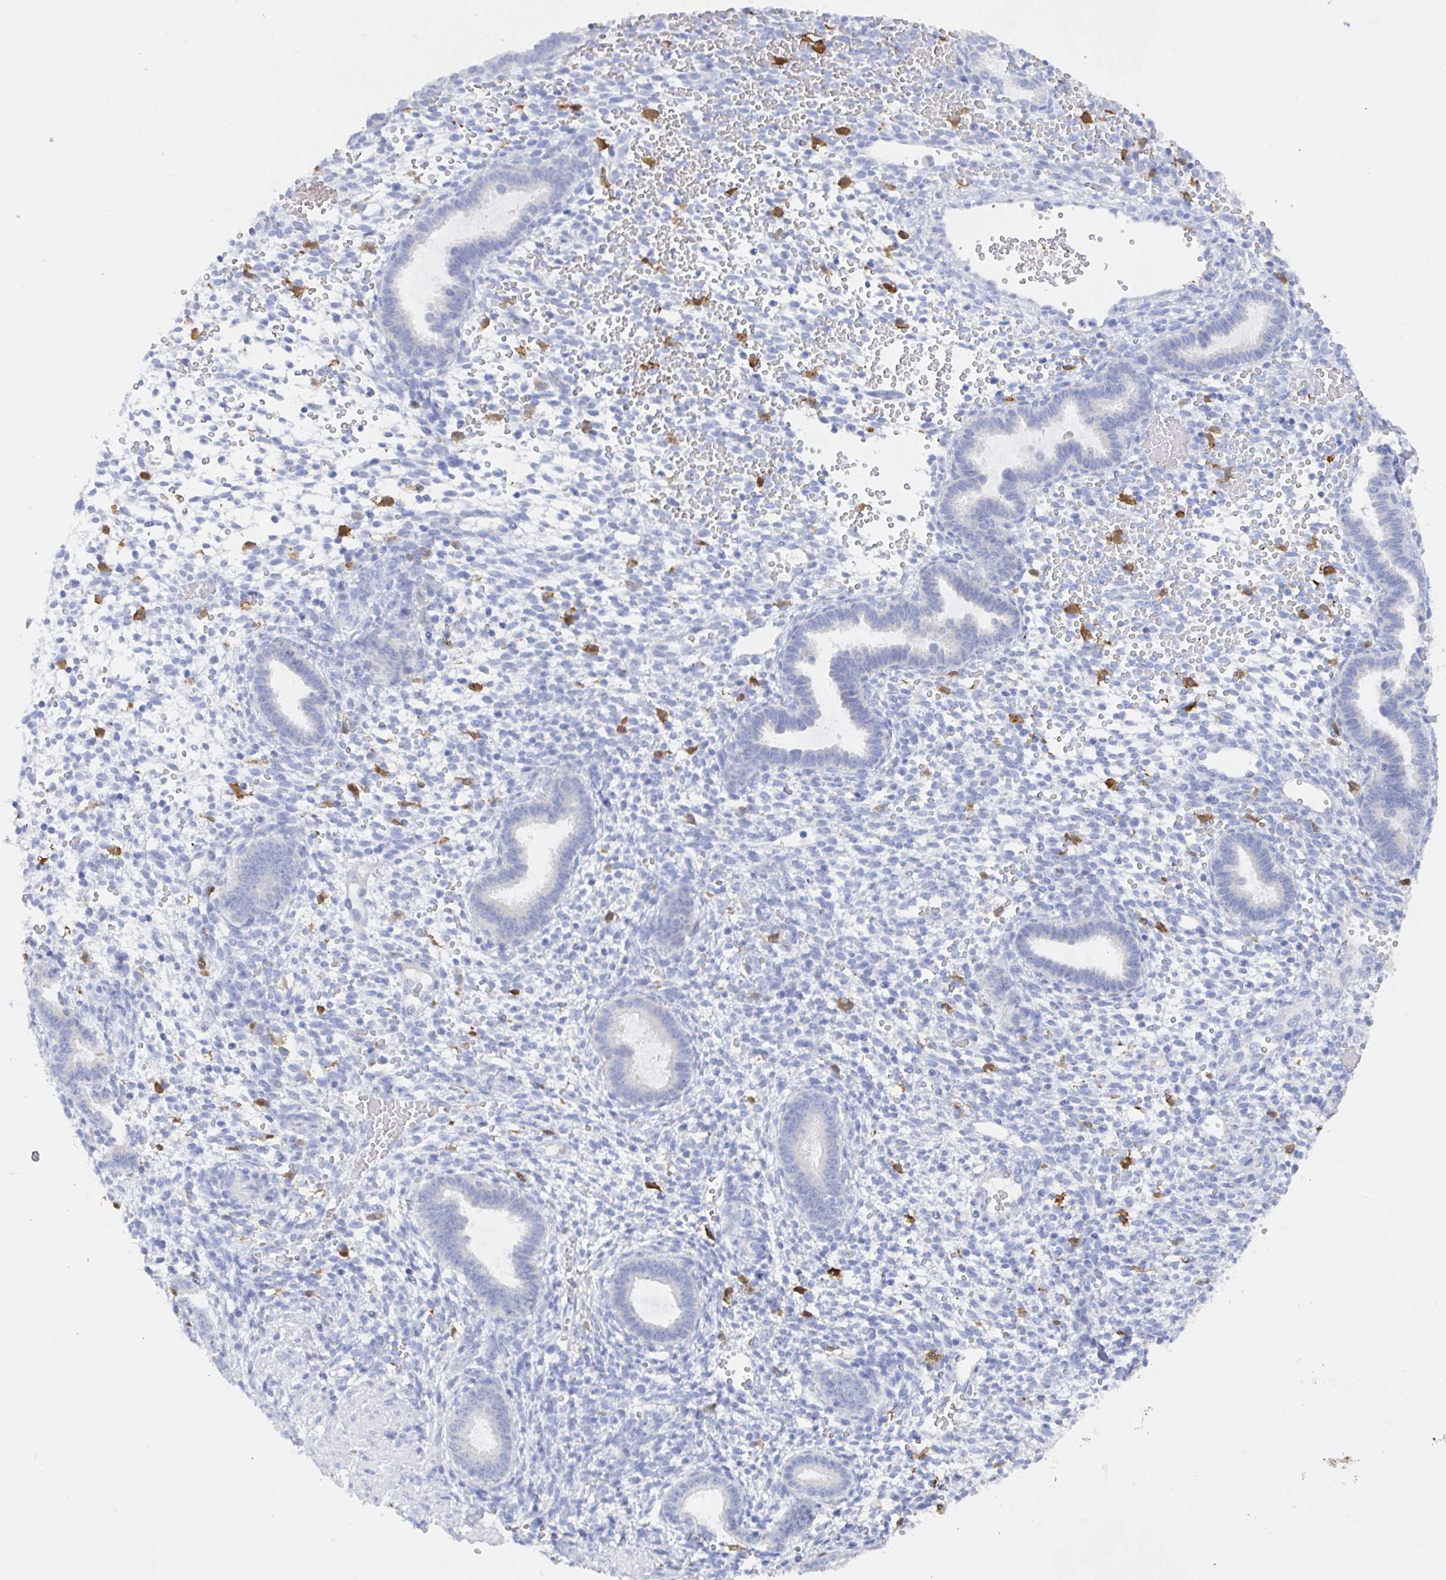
{"staining": {"intensity": "negative", "quantity": "none", "location": "none"}, "tissue": "endometrium", "cell_type": "Cells in endometrial stroma", "image_type": "normal", "snomed": [{"axis": "morphology", "description": "Normal tissue, NOS"}, {"axis": "topography", "description": "Endometrium"}], "caption": "An immunohistochemistry photomicrograph of normal endometrium is shown. There is no staining in cells in endometrial stroma of endometrium. (DAB immunohistochemistry (IHC), high magnification).", "gene": "OR2A1", "patient": {"sex": "female", "age": 36}}